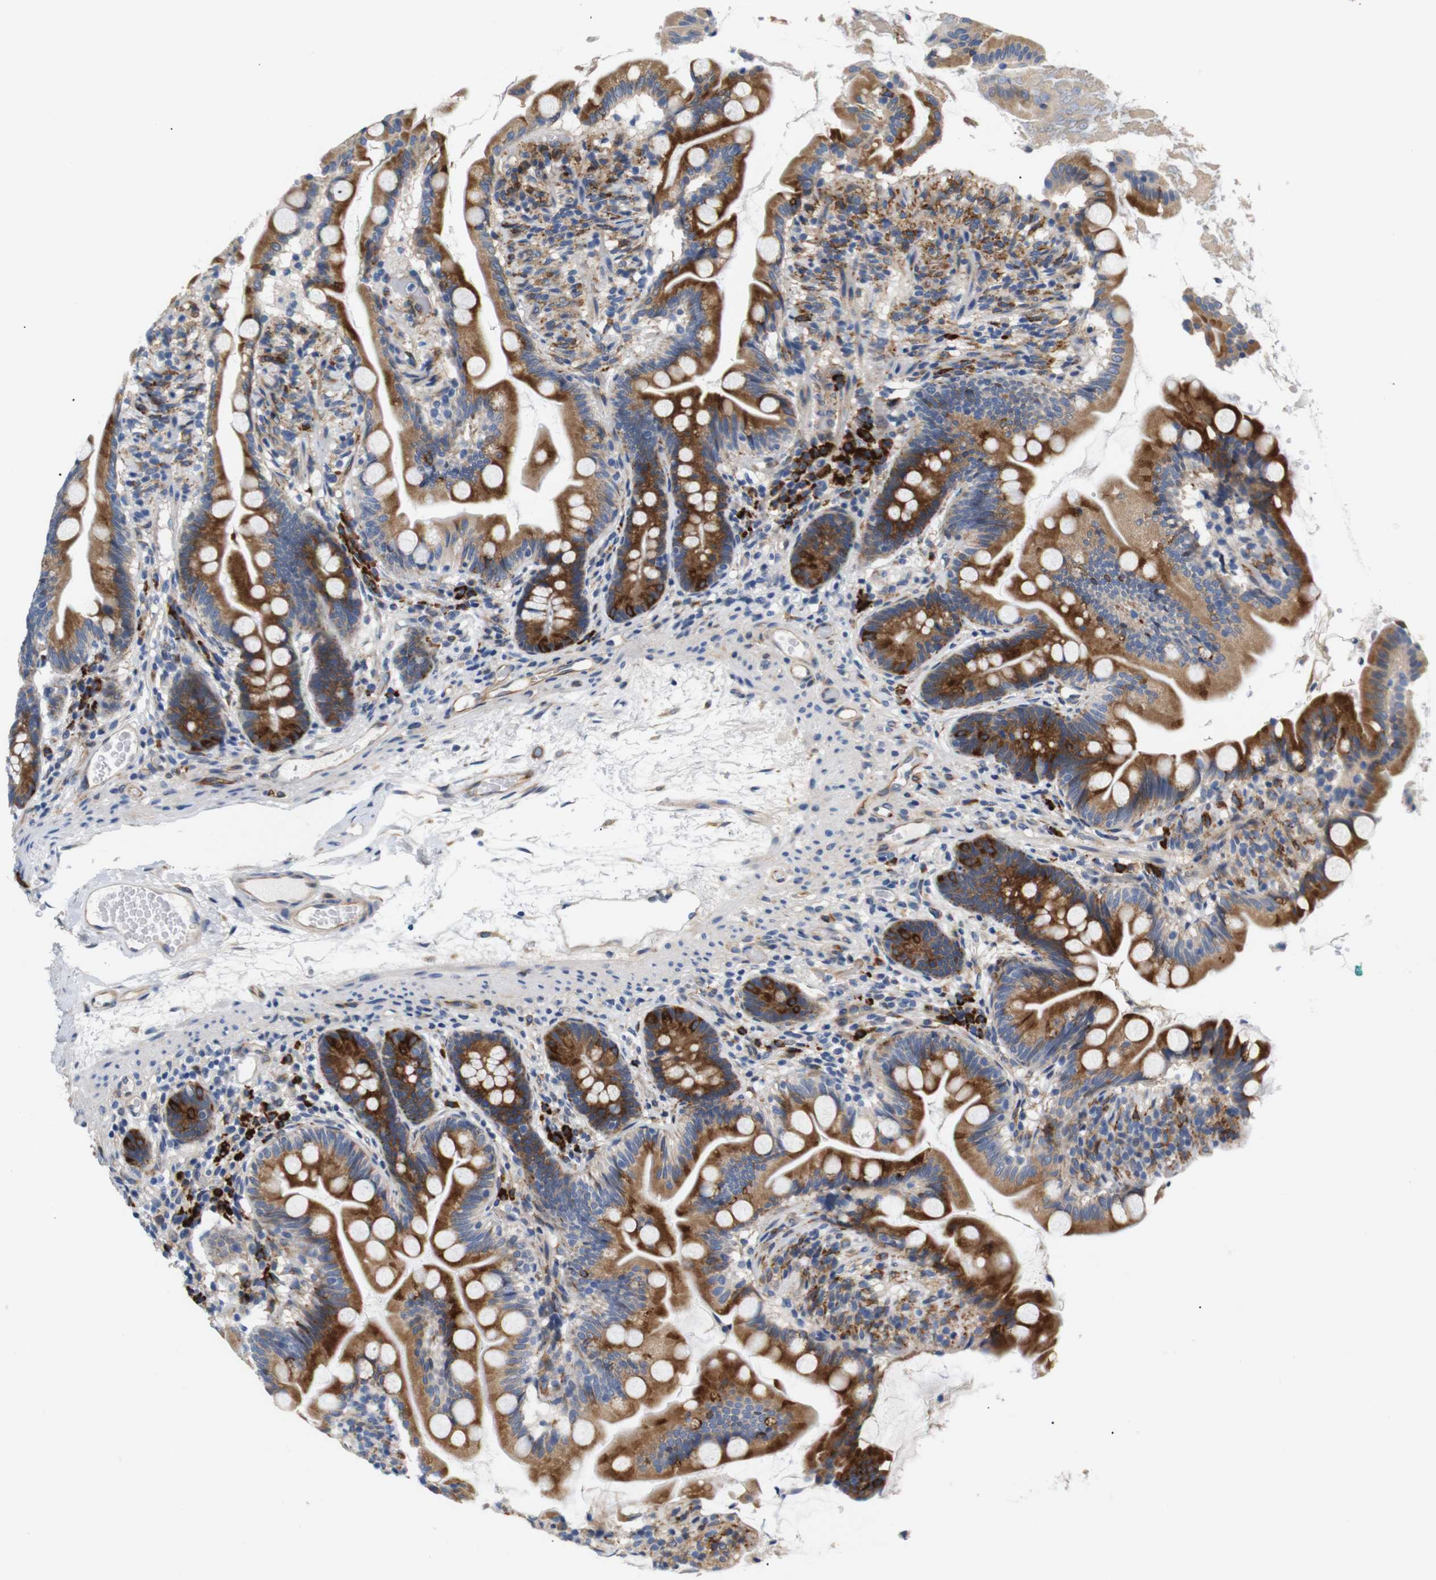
{"staining": {"intensity": "strong", "quantity": ">75%", "location": "cytoplasmic/membranous"}, "tissue": "small intestine", "cell_type": "Glandular cells", "image_type": "normal", "snomed": [{"axis": "morphology", "description": "Normal tissue, NOS"}, {"axis": "topography", "description": "Small intestine"}], "caption": "An immunohistochemistry image of unremarkable tissue is shown. Protein staining in brown highlights strong cytoplasmic/membranous positivity in small intestine within glandular cells.", "gene": "UBE2G2", "patient": {"sex": "female", "age": 56}}